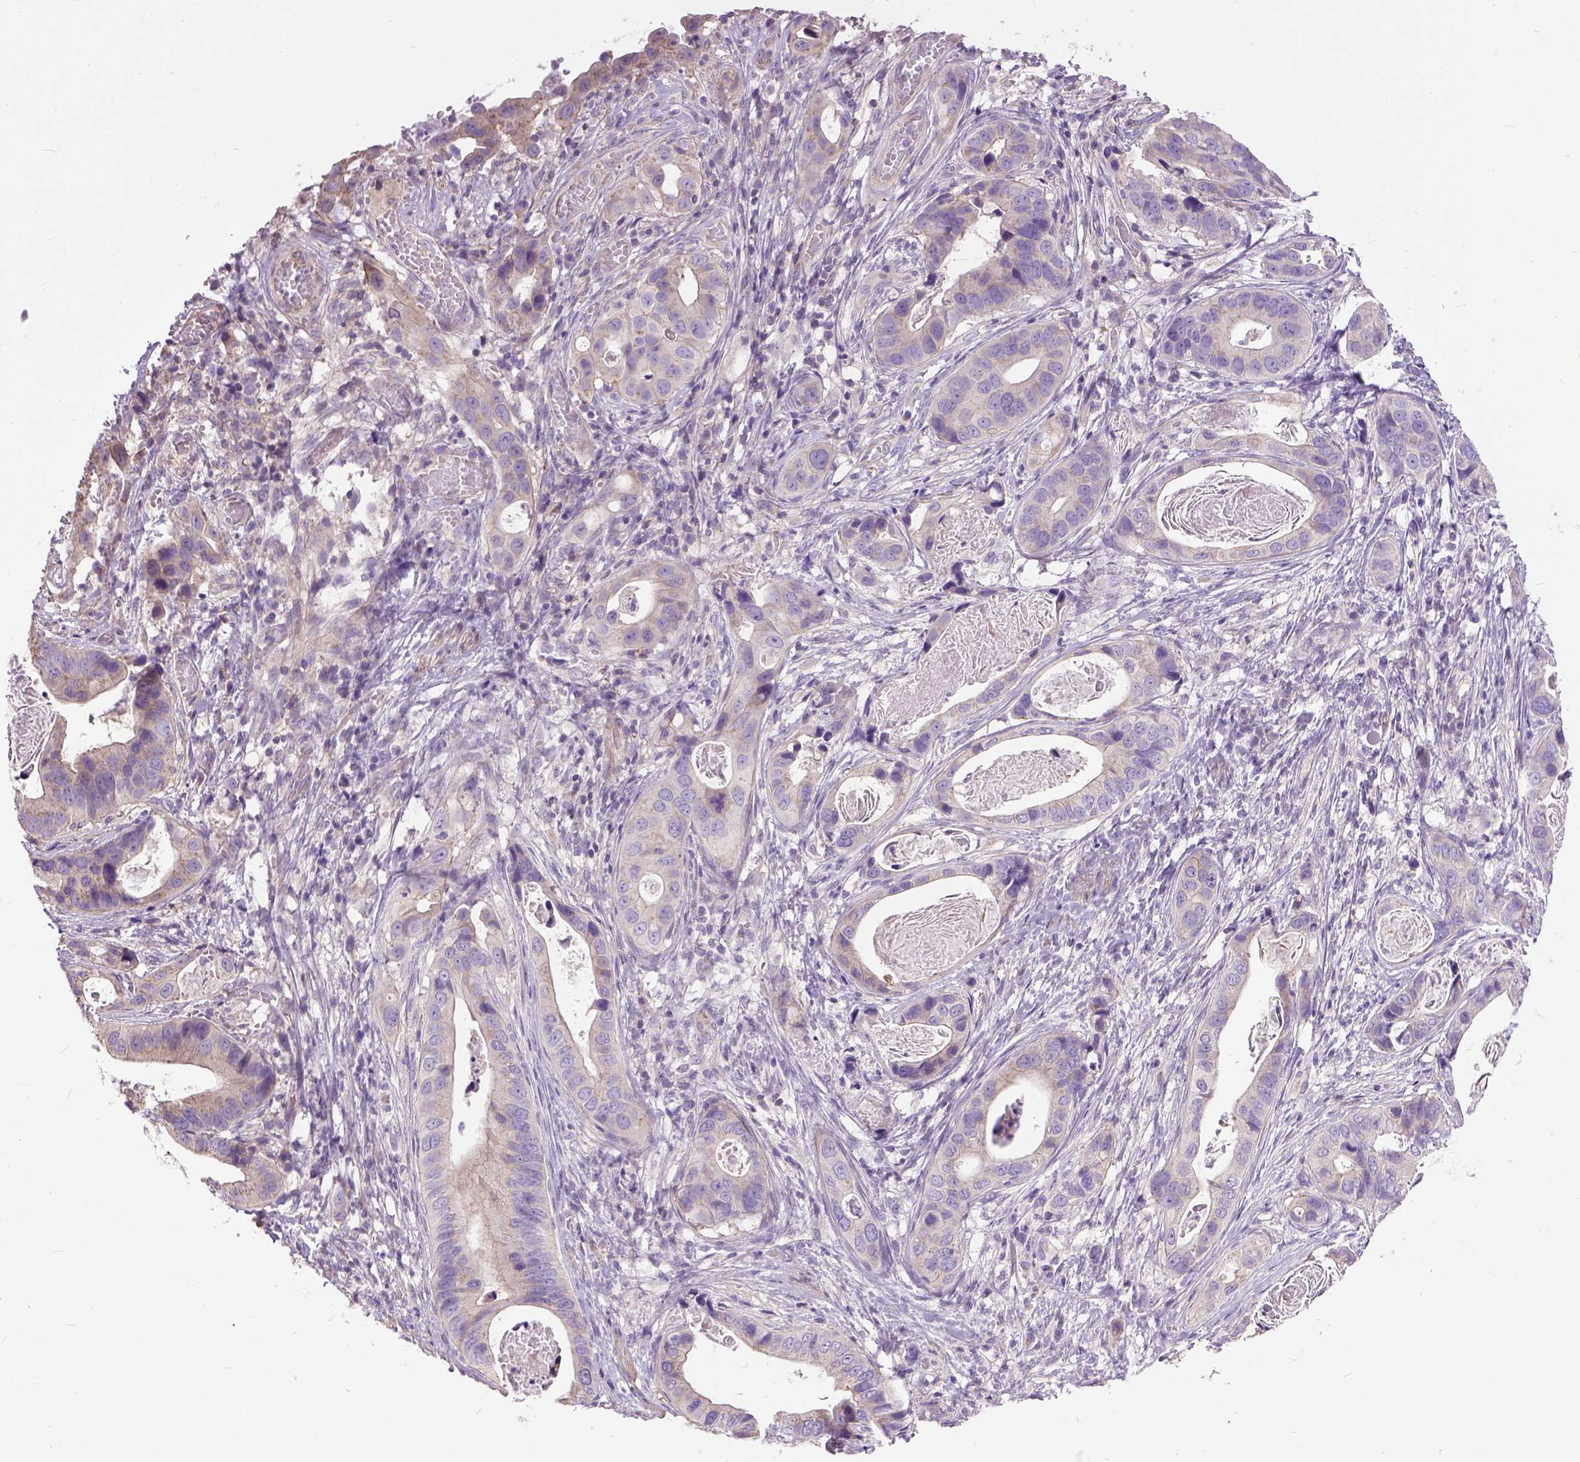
{"staining": {"intensity": "weak", "quantity": "<25%", "location": "cytoplasmic/membranous"}, "tissue": "stomach cancer", "cell_type": "Tumor cells", "image_type": "cancer", "snomed": [{"axis": "morphology", "description": "Adenocarcinoma, NOS"}, {"axis": "topography", "description": "Stomach"}], "caption": "High magnification brightfield microscopy of stomach cancer (adenocarcinoma) stained with DAB (3,3'-diaminobenzidine) (brown) and counterstained with hematoxylin (blue): tumor cells show no significant staining.", "gene": "BANF2", "patient": {"sex": "male", "age": 84}}